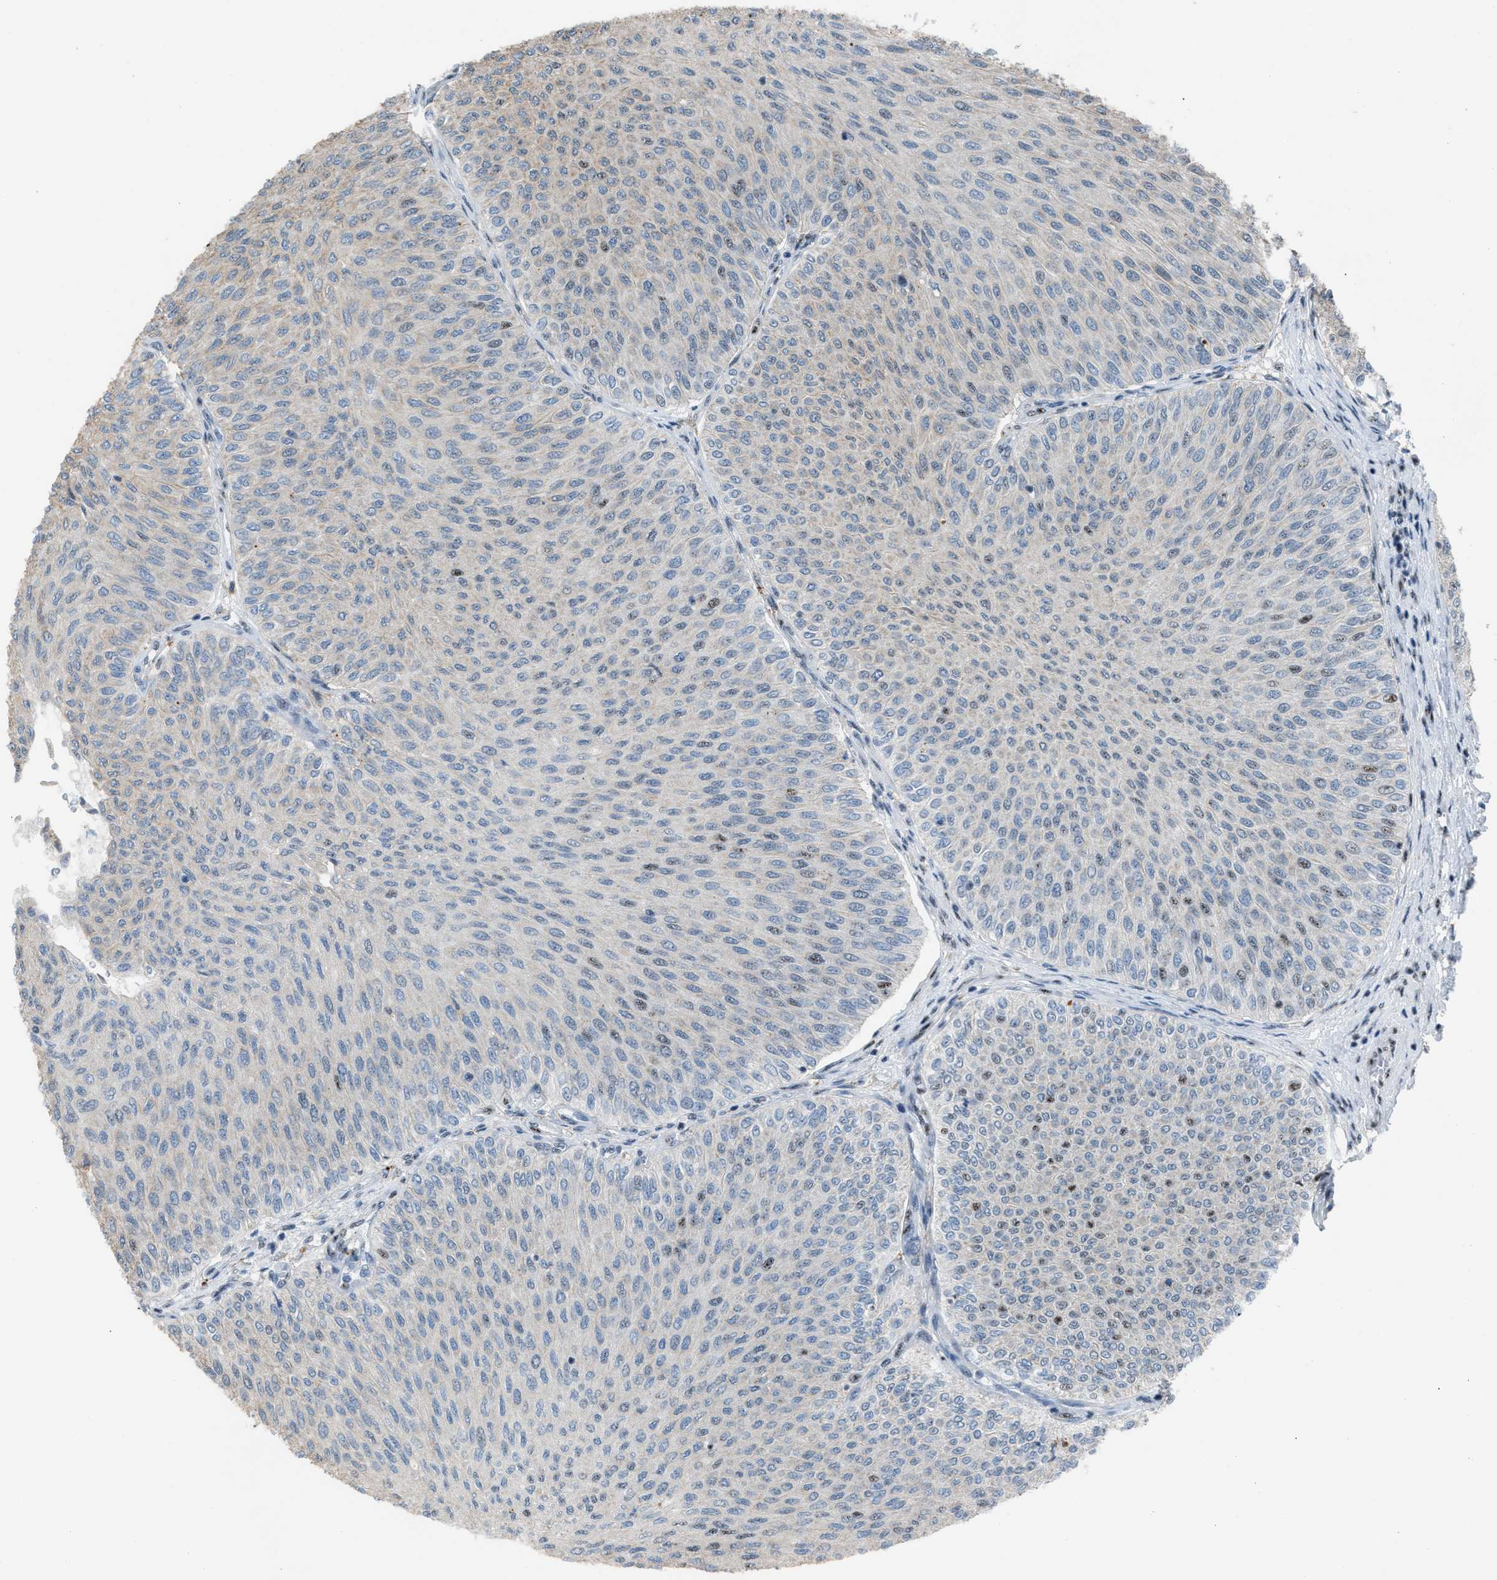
{"staining": {"intensity": "moderate", "quantity": ">75%", "location": "nuclear"}, "tissue": "urothelial cancer", "cell_type": "Tumor cells", "image_type": "cancer", "snomed": [{"axis": "morphology", "description": "Urothelial carcinoma, Low grade"}, {"axis": "topography", "description": "Urinary bladder"}], "caption": "IHC (DAB) staining of human urothelial carcinoma (low-grade) exhibits moderate nuclear protein positivity in about >75% of tumor cells. (DAB (3,3'-diaminobenzidine) IHC with brightfield microscopy, high magnification).", "gene": "CENPP", "patient": {"sex": "male", "age": 78}}